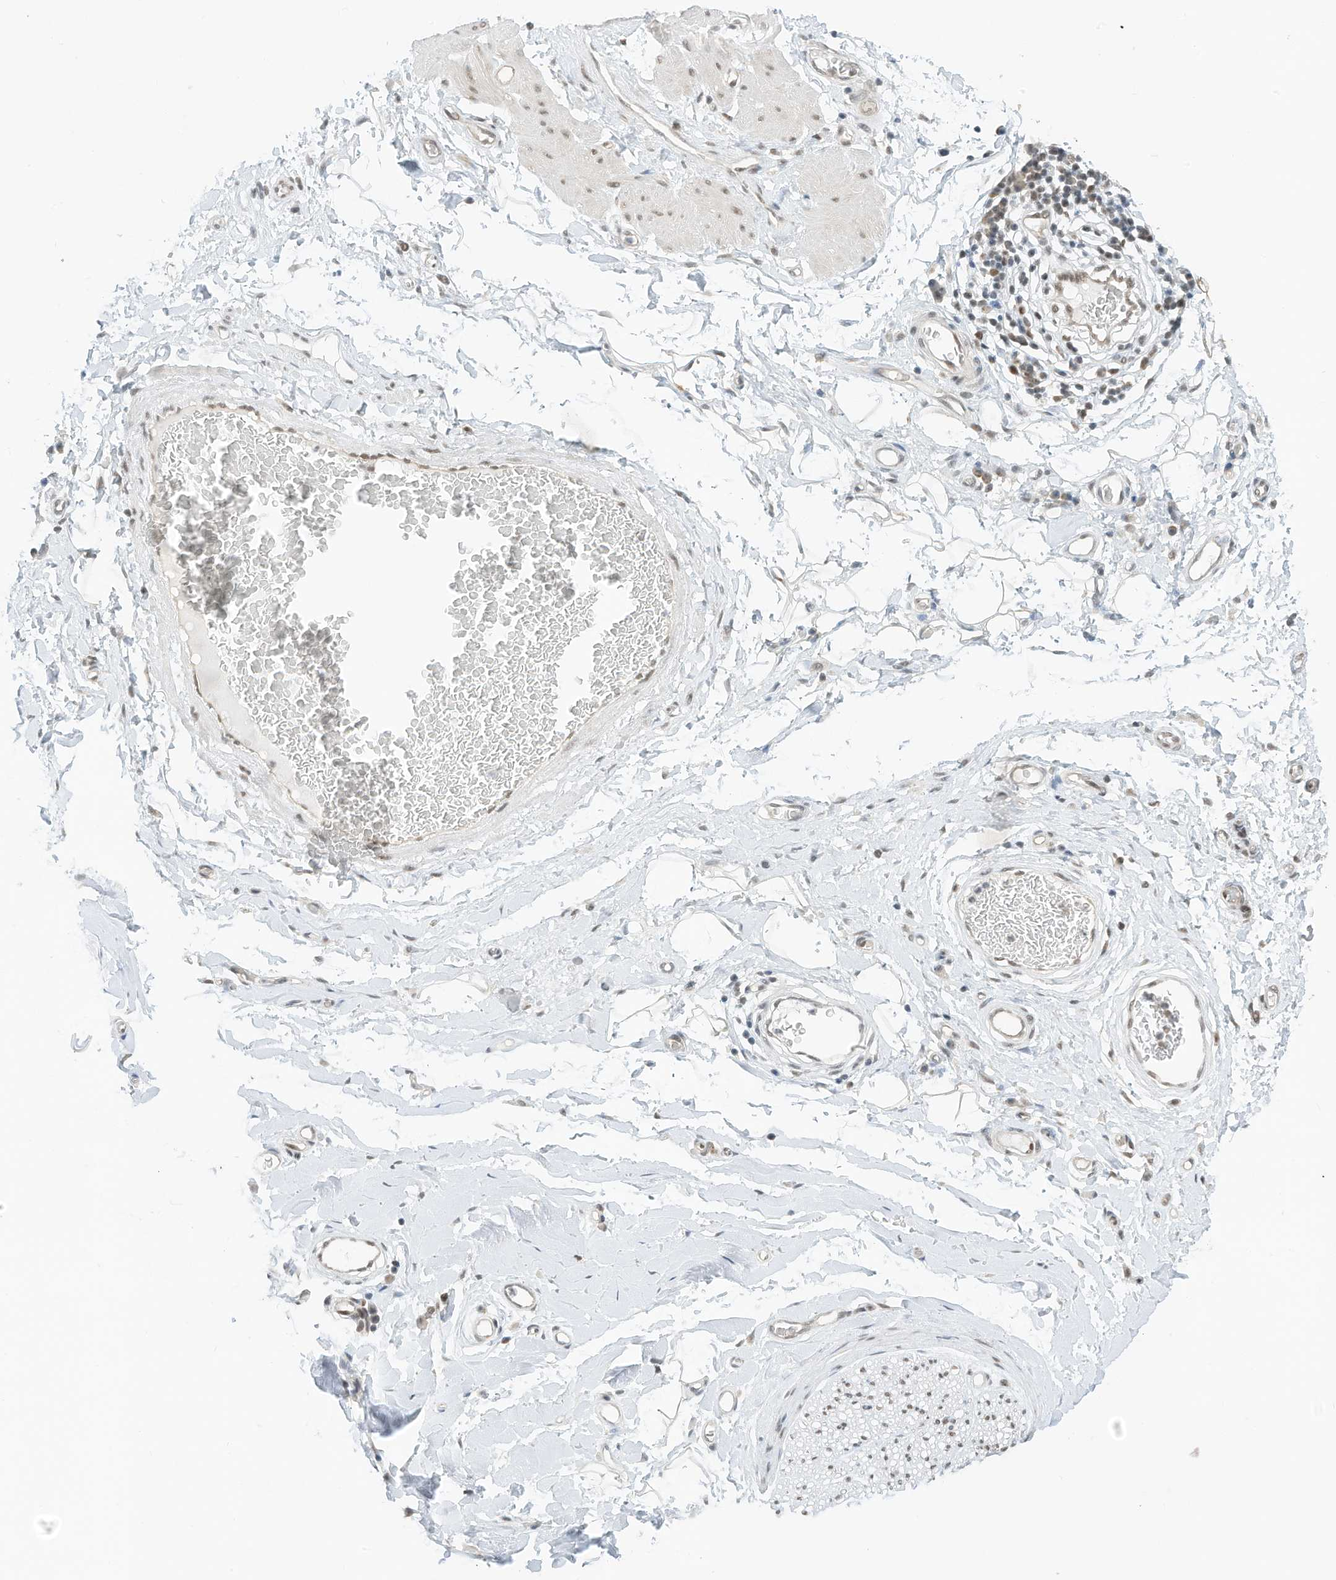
{"staining": {"intensity": "weak", "quantity": "25%-75%", "location": "nuclear"}, "tissue": "adipose tissue", "cell_type": "Adipocytes", "image_type": "normal", "snomed": [{"axis": "morphology", "description": "Normal tissue, NOS"}, {"axis": "morphology", "description": "Adenocarcinoma, NOS"}, {"axis": "topography", "description": "Stomach, upper"}, {"axis": "topography", "description": "Peripheral nerve tissue"}], "caption": "Immunohistochemistry (IHC) of unremarkable human adipose tissue reveals low levels of weak nuclear staining in about 25%-75% of adipocytes.", "gene": "AURKAIP1", "patient": {"sex": "male", "age": 62}}